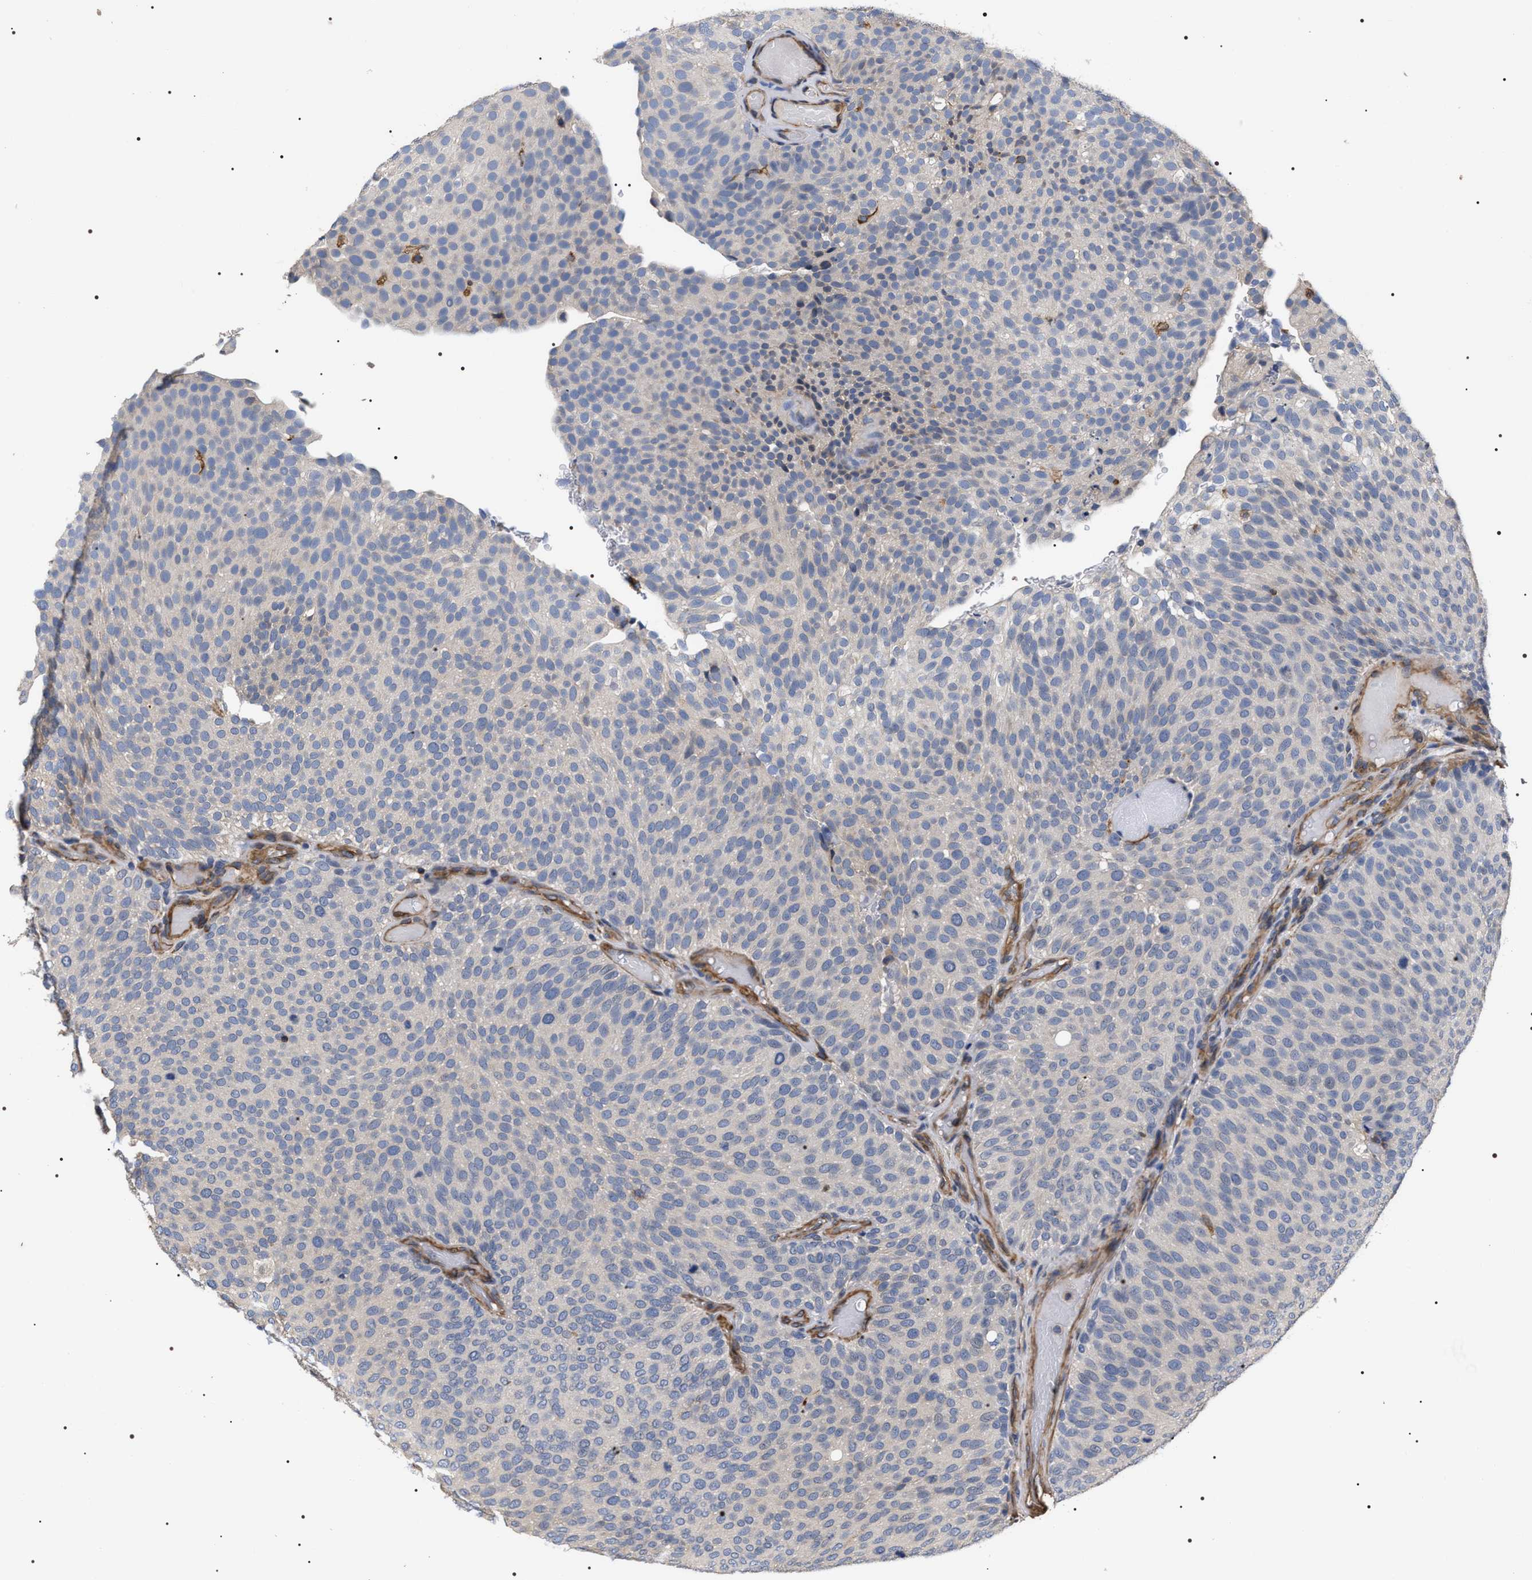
{"staining": {"intensity": "negative", "quantity": "none", "location": "none"}, "tissue": "urothelial cancer", "cell_type": "Tumor cells", "image_type": "cancer", "snomed": [{"axis": "morphology", "description": "Urothelial carcinoma, Low grade"}, {"axis": "topography", "description": "Urinary bladder"}], "caption": "Tumor cells are negative for protein expression in human urothelial cancer. Brightfield microscopy of IHC stained with DAB (3,3'-diaminobenzidine) (brown) and hematoxylin (blue), captured at high magnification.", "gene": "TSPAN33", "patient": {"sex": "male", "age": 78}}